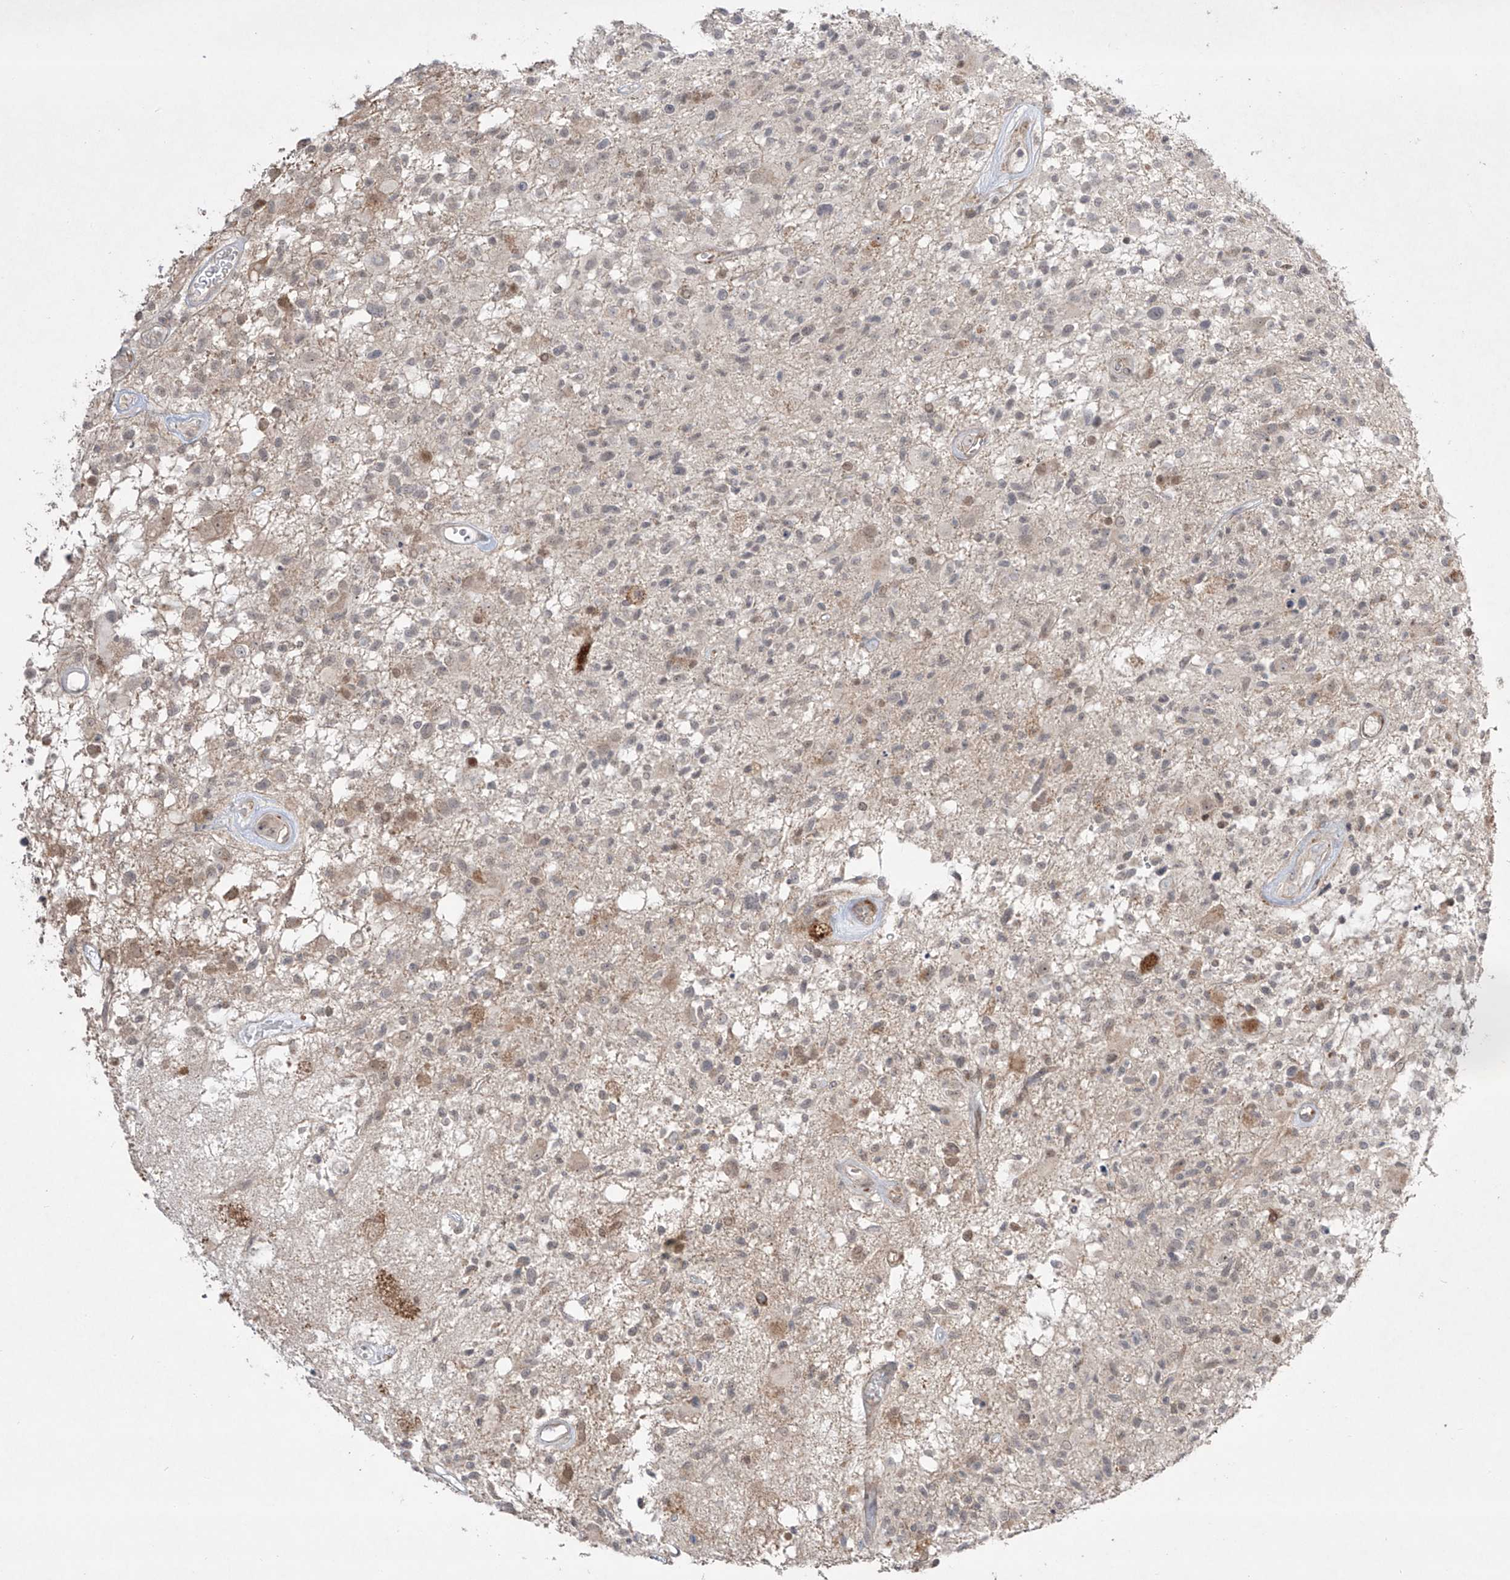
{"staining": {"intensity": "negative", "quantity": "none", "location": "none"}, "tissue": "glioma", "cell_type": "Tumor cells", "image_type": "cancer", "snomed": [{"axis": "morphology", "description": "Glioma, malignant, High grade"}, {"axis": "morphology", "description": "Glioblastoma, NOS"}, {"axis": "topography", "description": "Brain"}], "caption": "This photomicrograph is of high-grade glioma (malignant) stained with IHC to label a protein in brown with the nuclei are counter-stained blue. There is no staining in tumor cells. The staining is performed using DAB (3,3'-diaminobenzidine) brown chromogen with nuclei counter-stained in using hematoxylin.", "gene": "KDM1B", "patient": {"sex": "male", "age": 60}}